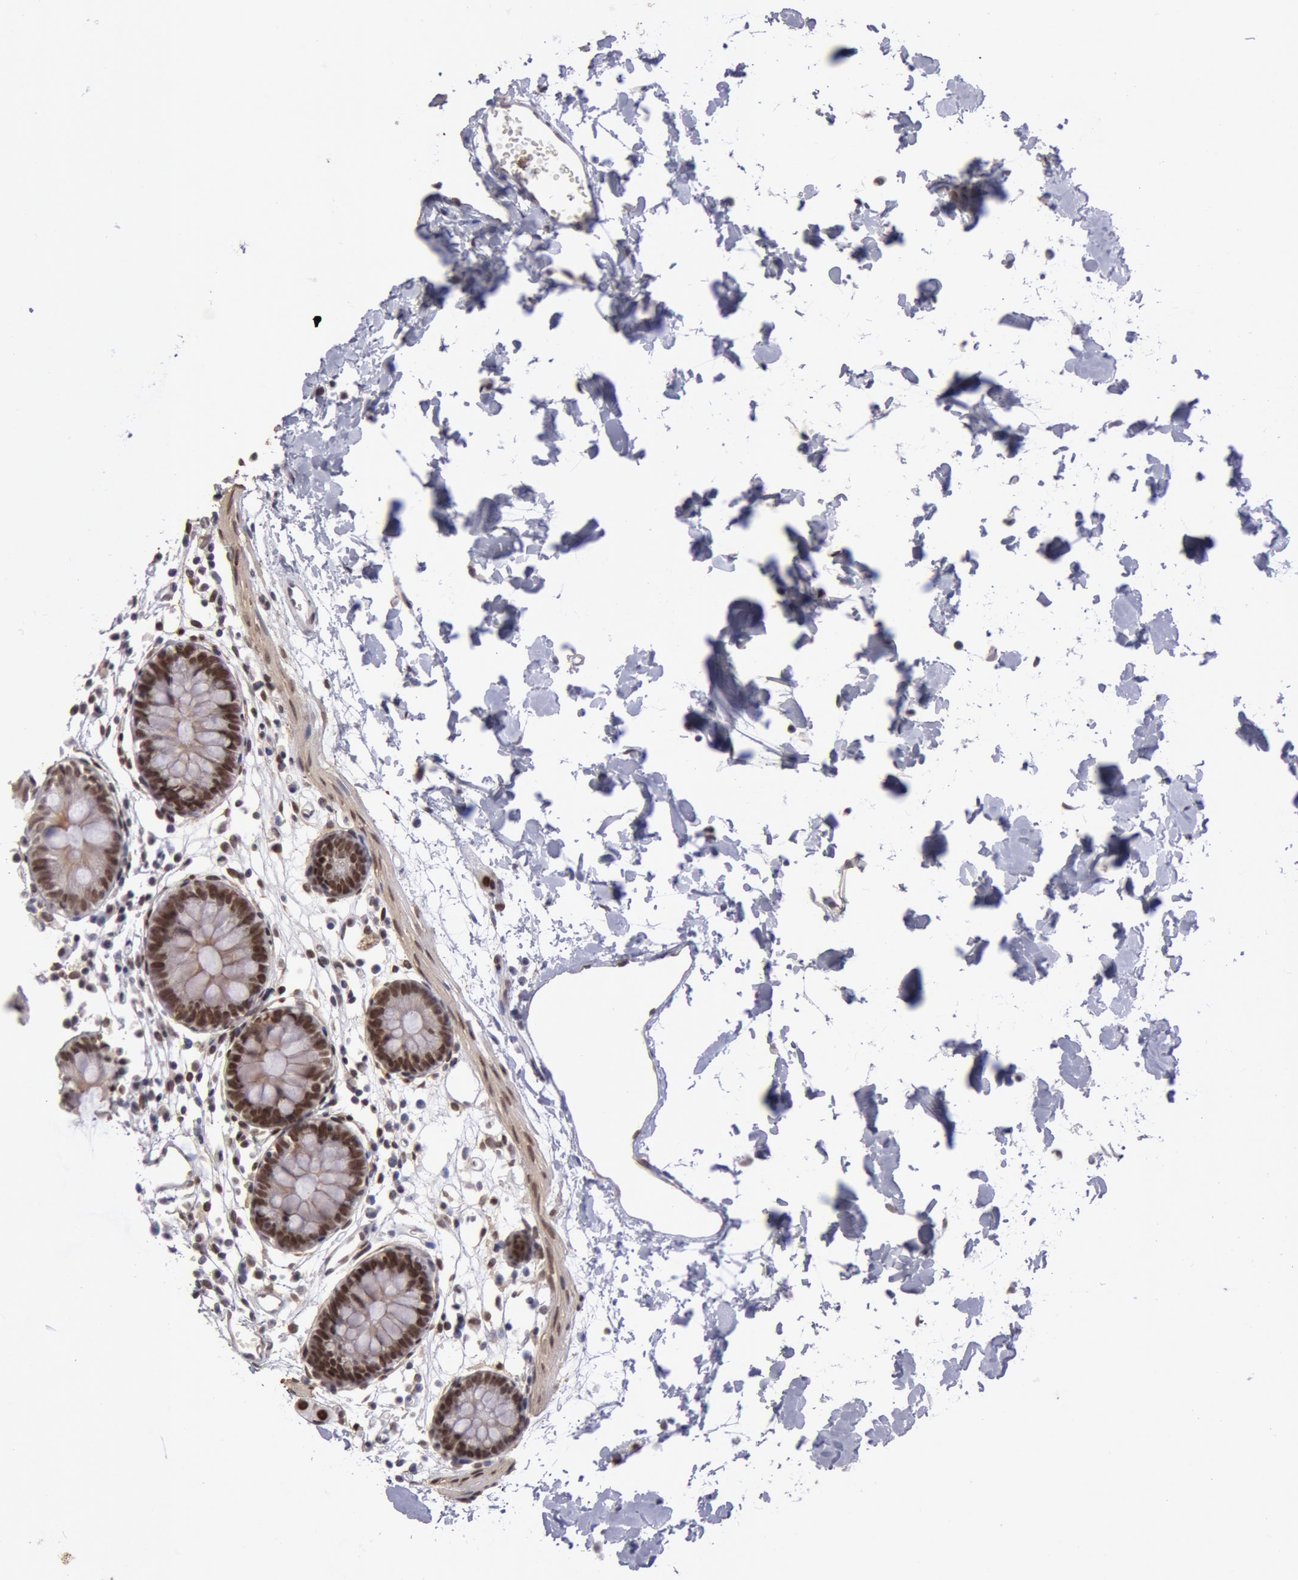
{"staining": {"intensity": "moderate", "quantity": ">75%", "location": "nuclear"}, "tissue": "colon", "cell_type": "Endothelial cells", "image_type": "normal", "snomed": [{"axis": "morphology", "description": "Normal tissue, NOS"}, {"axis": "topography", "description": "Colon"}], "caption": "Immunohistochemical staining of normal colon demonstrates moderate nuclear protein staining in about >75% of endothelial cells. (Stains: DAB in brown, nuclei in blue, Microscopy: brightfield microscopy at high magnification).", "gene": "CDKN2B", "patient": {"sex": "male", "age": 14}}